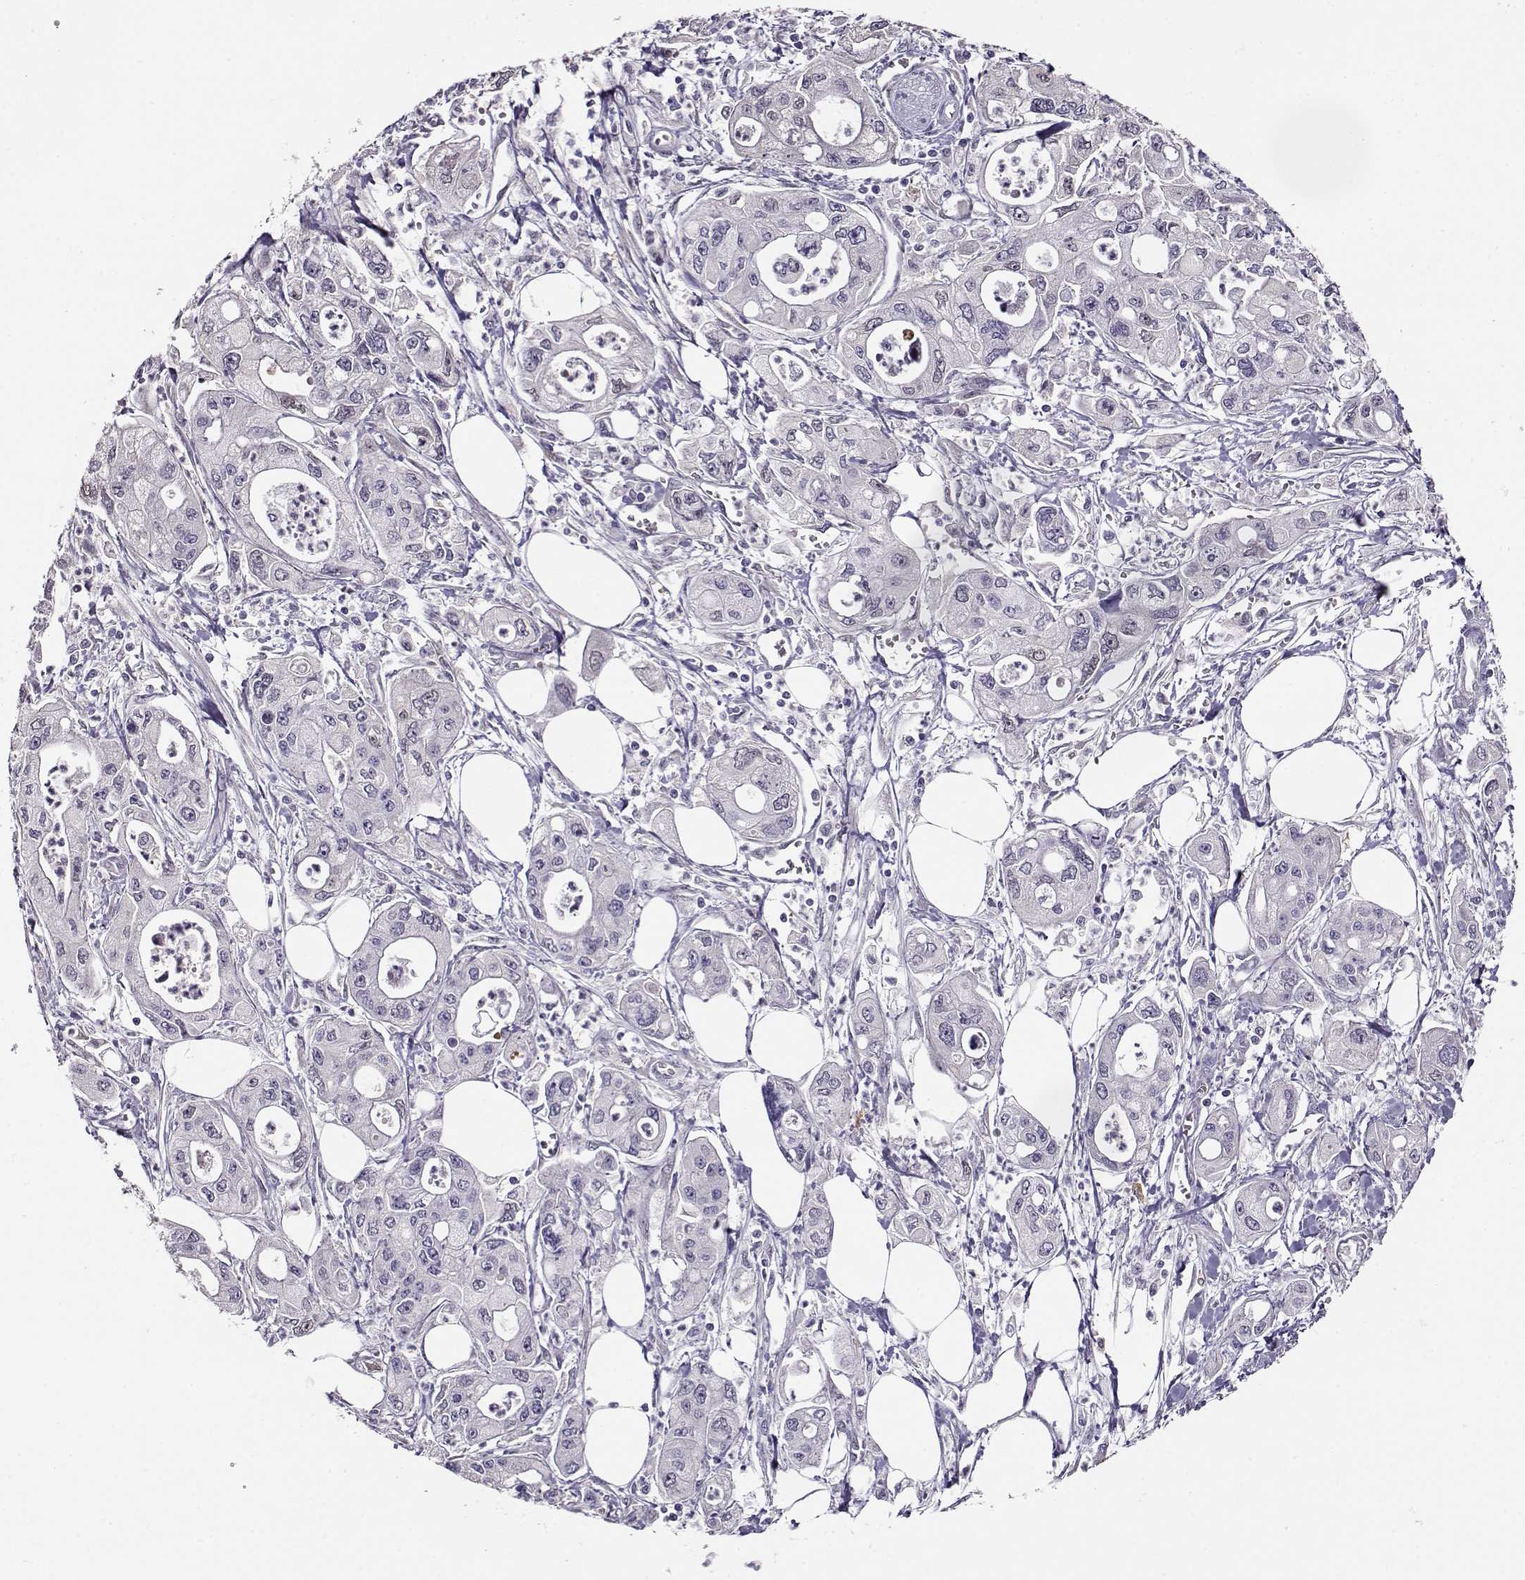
{"staining": {"intensity": "negative", "quantity": "none", "location": "none"}, "tissue": "pancreatic cancer", "cell_type": "Tumor cells", "image_type": "cancer", "snomed": [{"axis": "morphology", "description": "Adenocarcinoma, NOS"}, {"axis": "topography", "description": "Pancreas"}], "caption": "Photomicrograph shows no protein staining in tumor cells of pancreatic adenocarcinoma tissue.", "gene": "CCR8", "patient": {"sex": "male", "age": 70}}